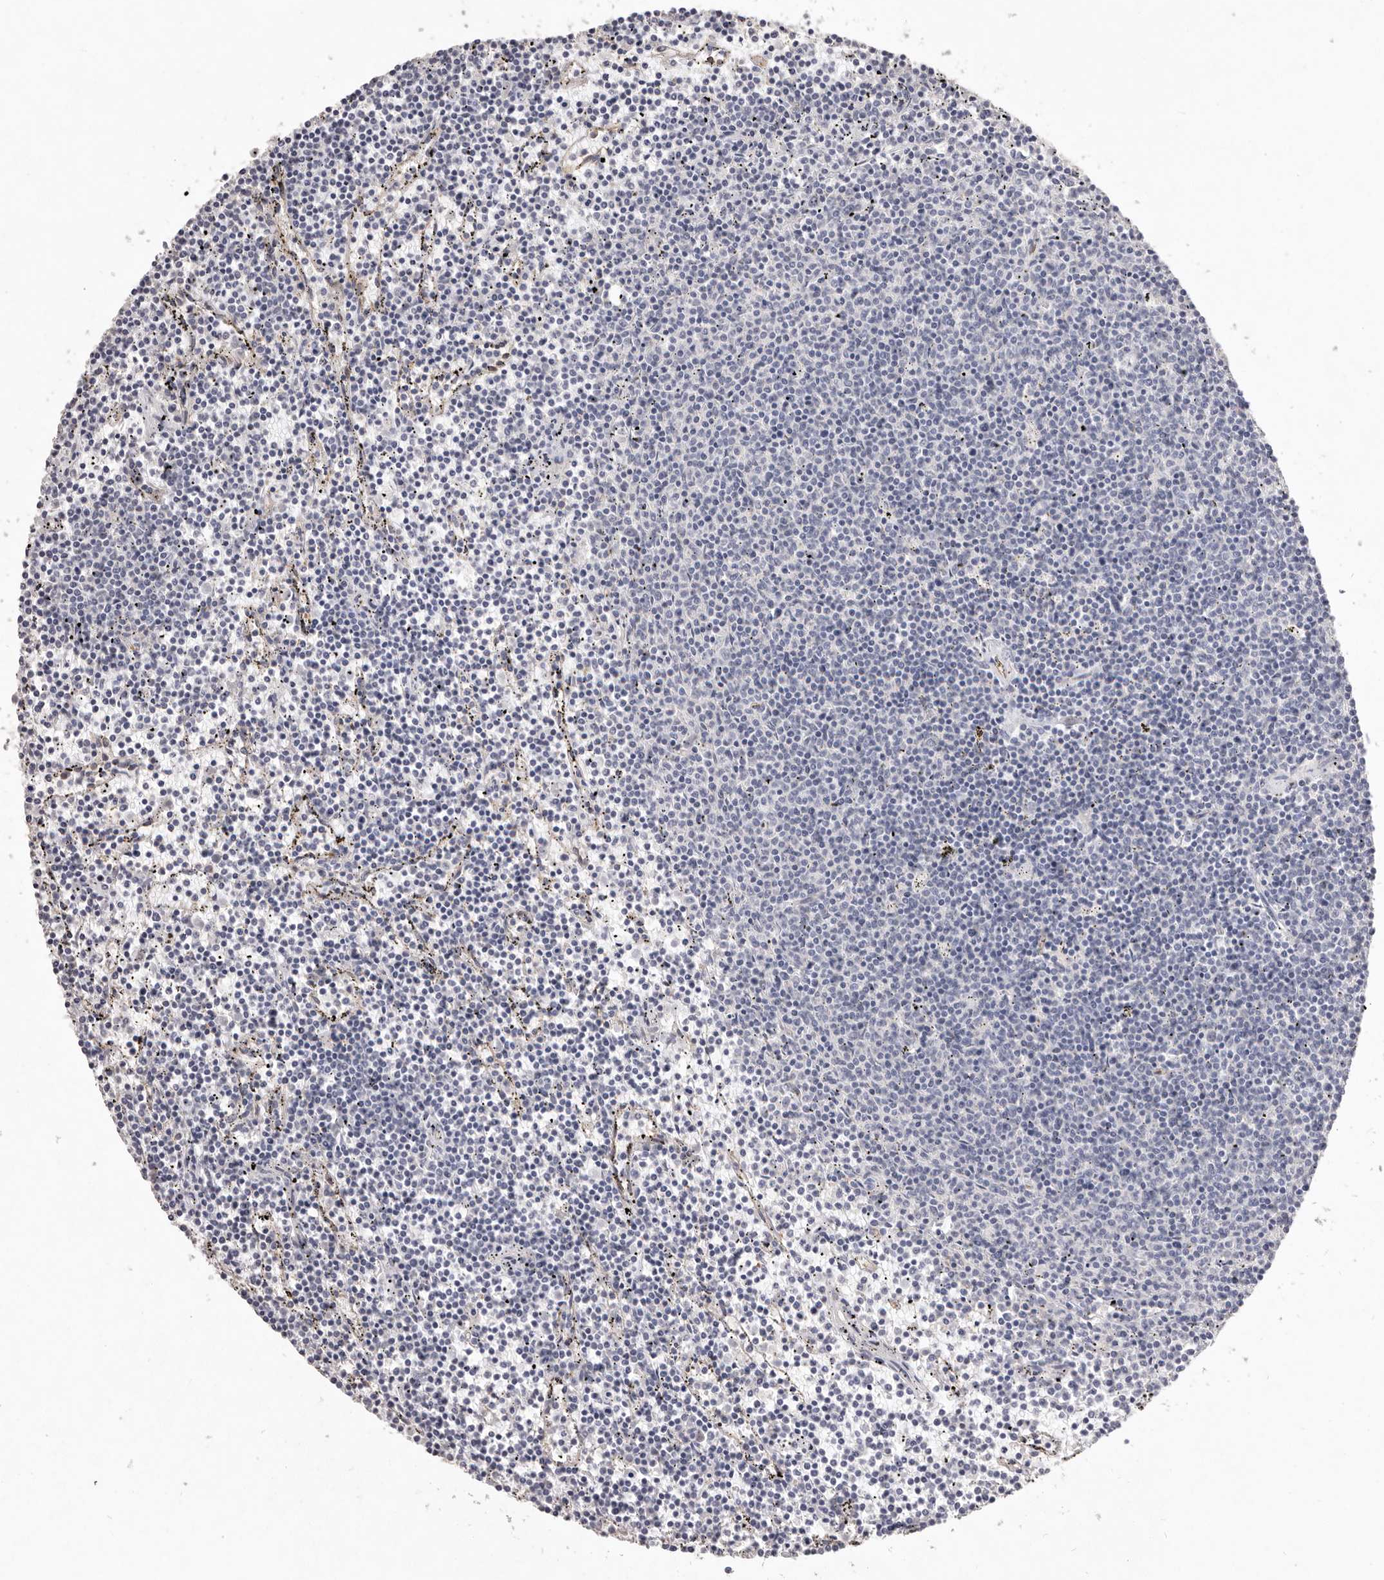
{"staining": {"intensity": "negative", "quantity": "none", "location": "none"}, "tissue": "lymphoma", "cell_type": "Tumor cells", "image_type": "cancer", "snomed": [{"axis": "morphology", "description": "Malignant lymphoma, non-Hodgkin's type, Low grade"}, {"axis": "topography", "description": "Spleen"}], "caption": "Low-grade malignant lymphoma, non-Hodgkin's type was stained to show a protein in brown. There is no significant positivity in tumor cells.", "gene": "ZYG11B", "patient": {"sex": "female", "age": 50}}